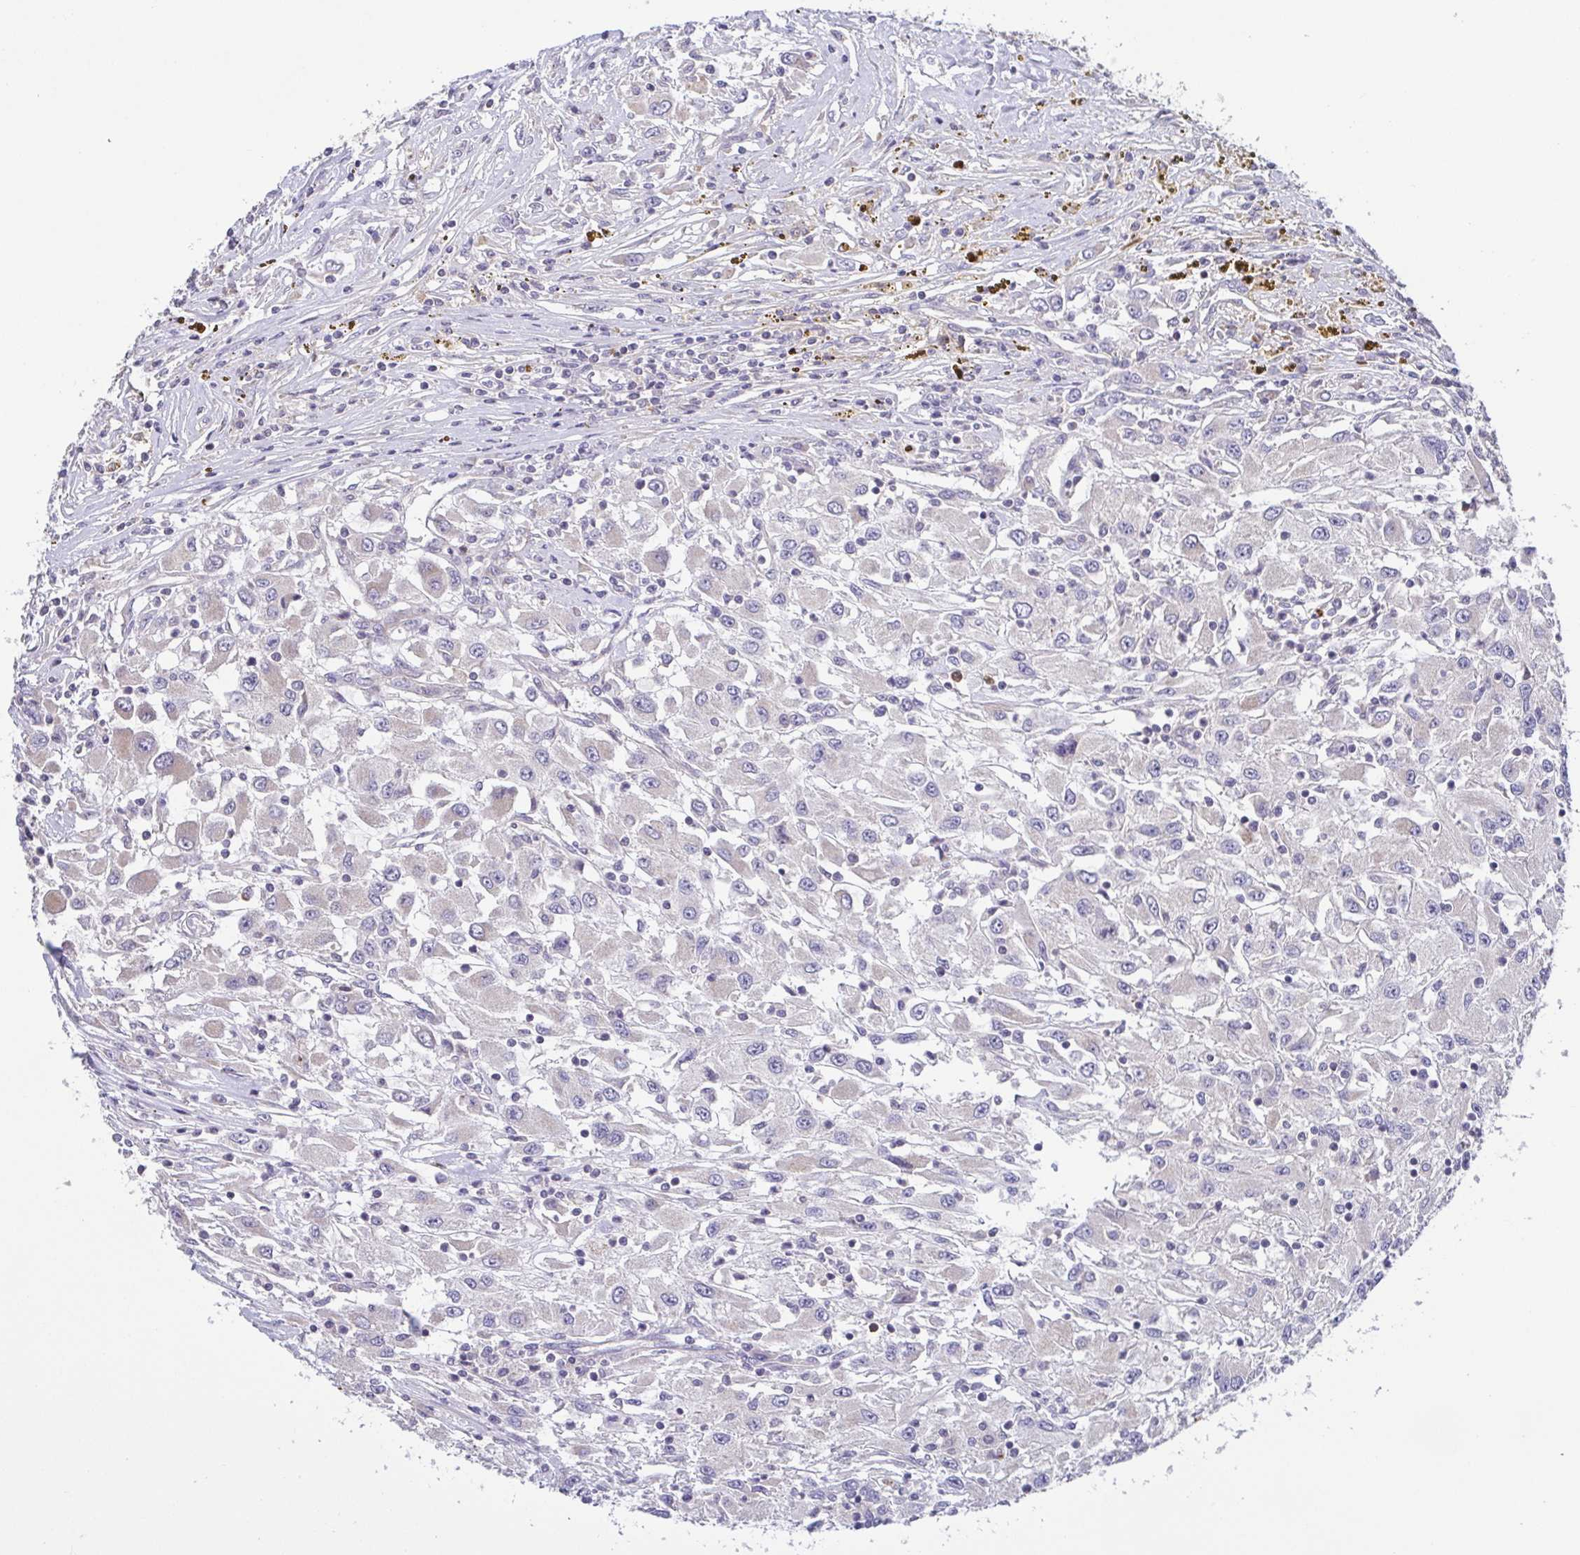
{"staining": {"intensity": "negative", "quantity": "none", "location": "none"}, "tissue": "renal cancer", "cell_type": "Tumor cells", "image_type": "cancer", "snomed": [{"axis": "morphology", "description": "Adenocarcinoma, NOS"}, {"axis": "topography", "description": "Kidney"}], "caption": "The immunohistochemistry histopathology image has no significant expression in tumor cells of renal cancer tissue.", "gene": "OSBPL7", "patient": {"sex": "female", "age": 67}}